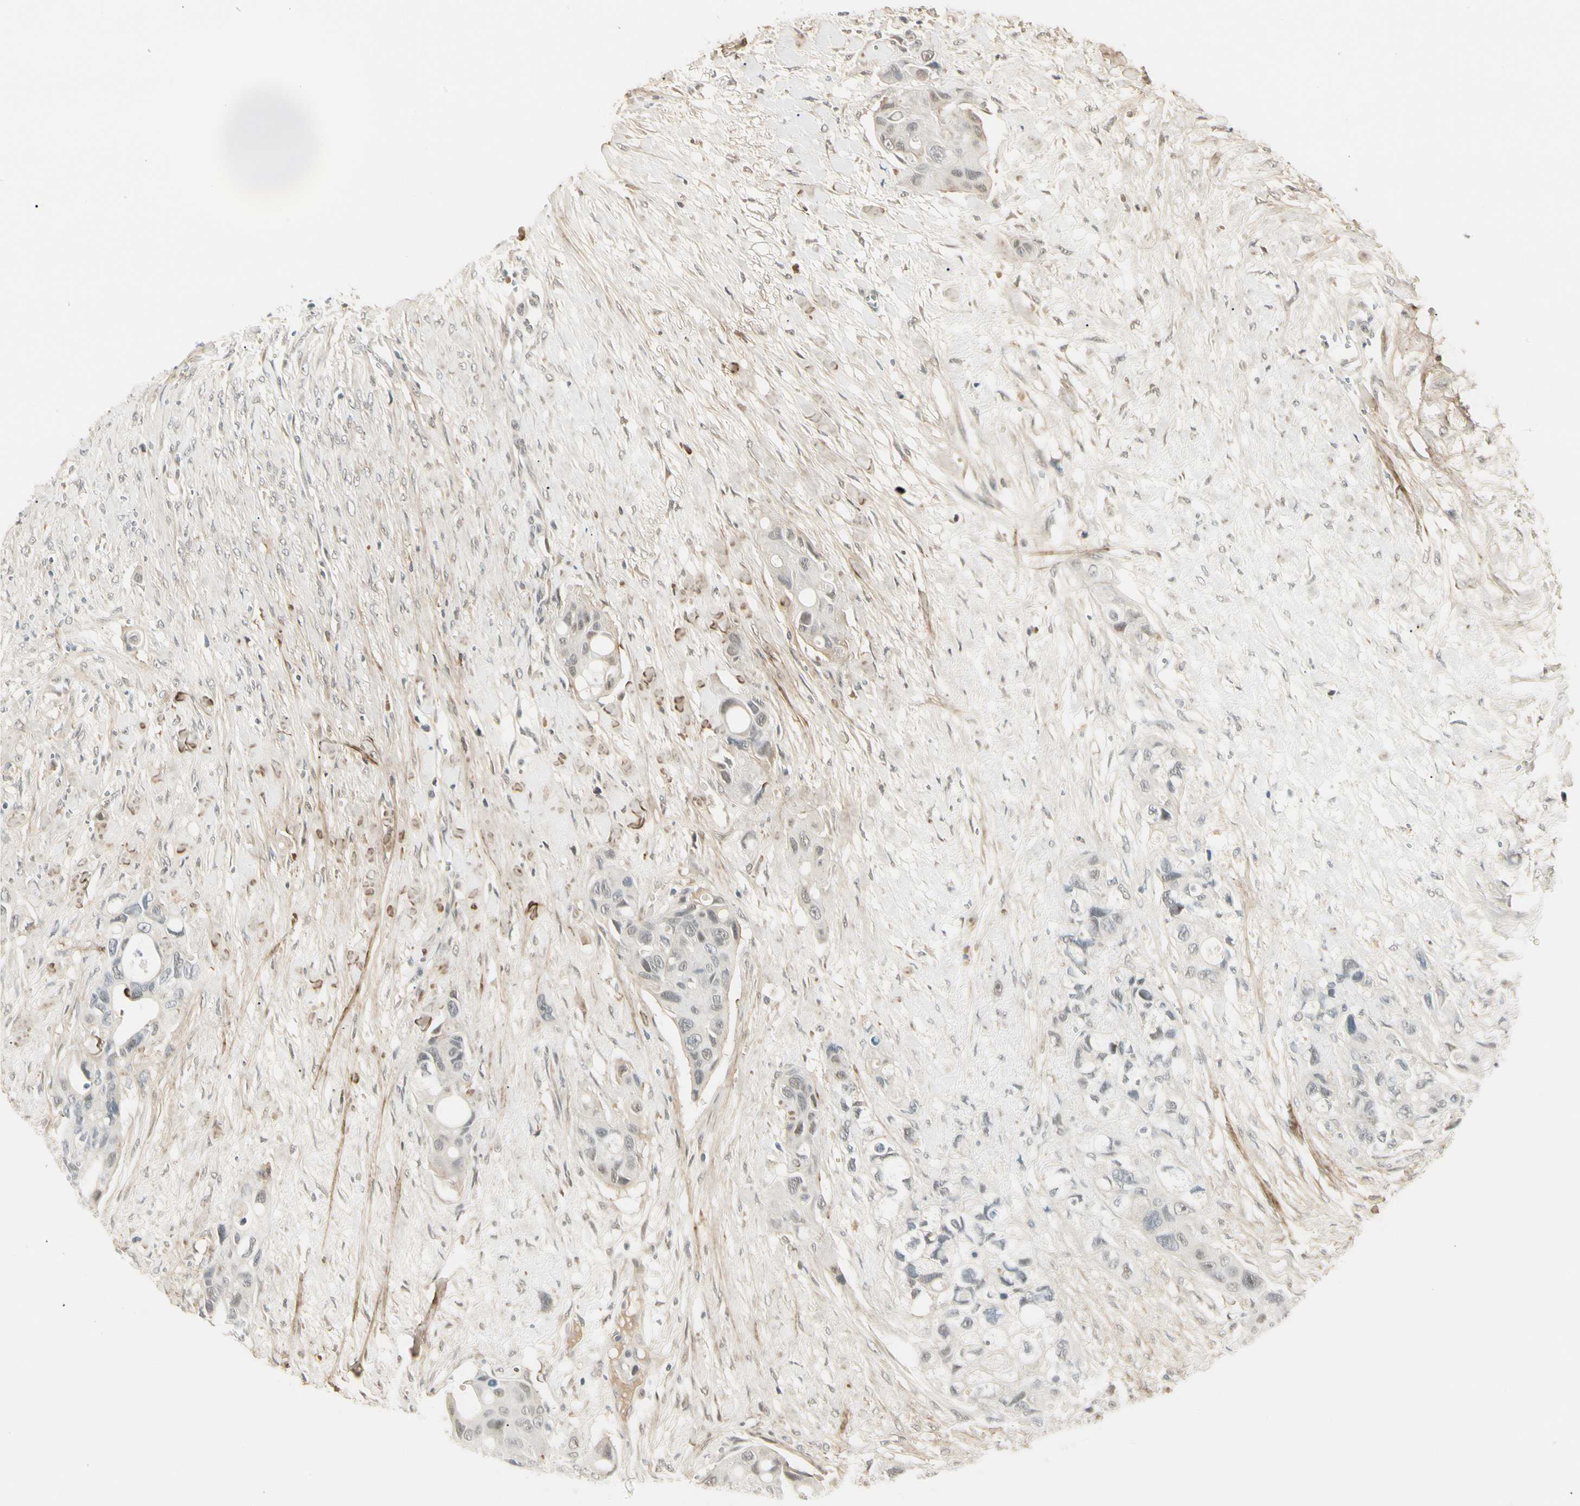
{"staining": {"intensity": "weak", "quantity": "25%-75%", "location": "nuclear"}, "tissue": "colorectal cancer", "cell_type": "Tumor cells", "image_type": "cancer", "snomed": [{"axis": "morphology", "description": "Adenocarcinoma, NOS"}, {"axis": "topography", "description": "Colon"}], "caption": "An IHC photomicrograph of tumor tissue is shown. Protein staining in brown shows weak nuclear positivity in adenocarcinoma (colorectal) within tumor cells. (Stains: DAB (3,3'-diaminobenzidine) in brown, nuclei in blue, Microscopy: brightfield microscopy at high magnification).", "gene": "ASPN", "patient": {"sex": "female", "age": 57}}